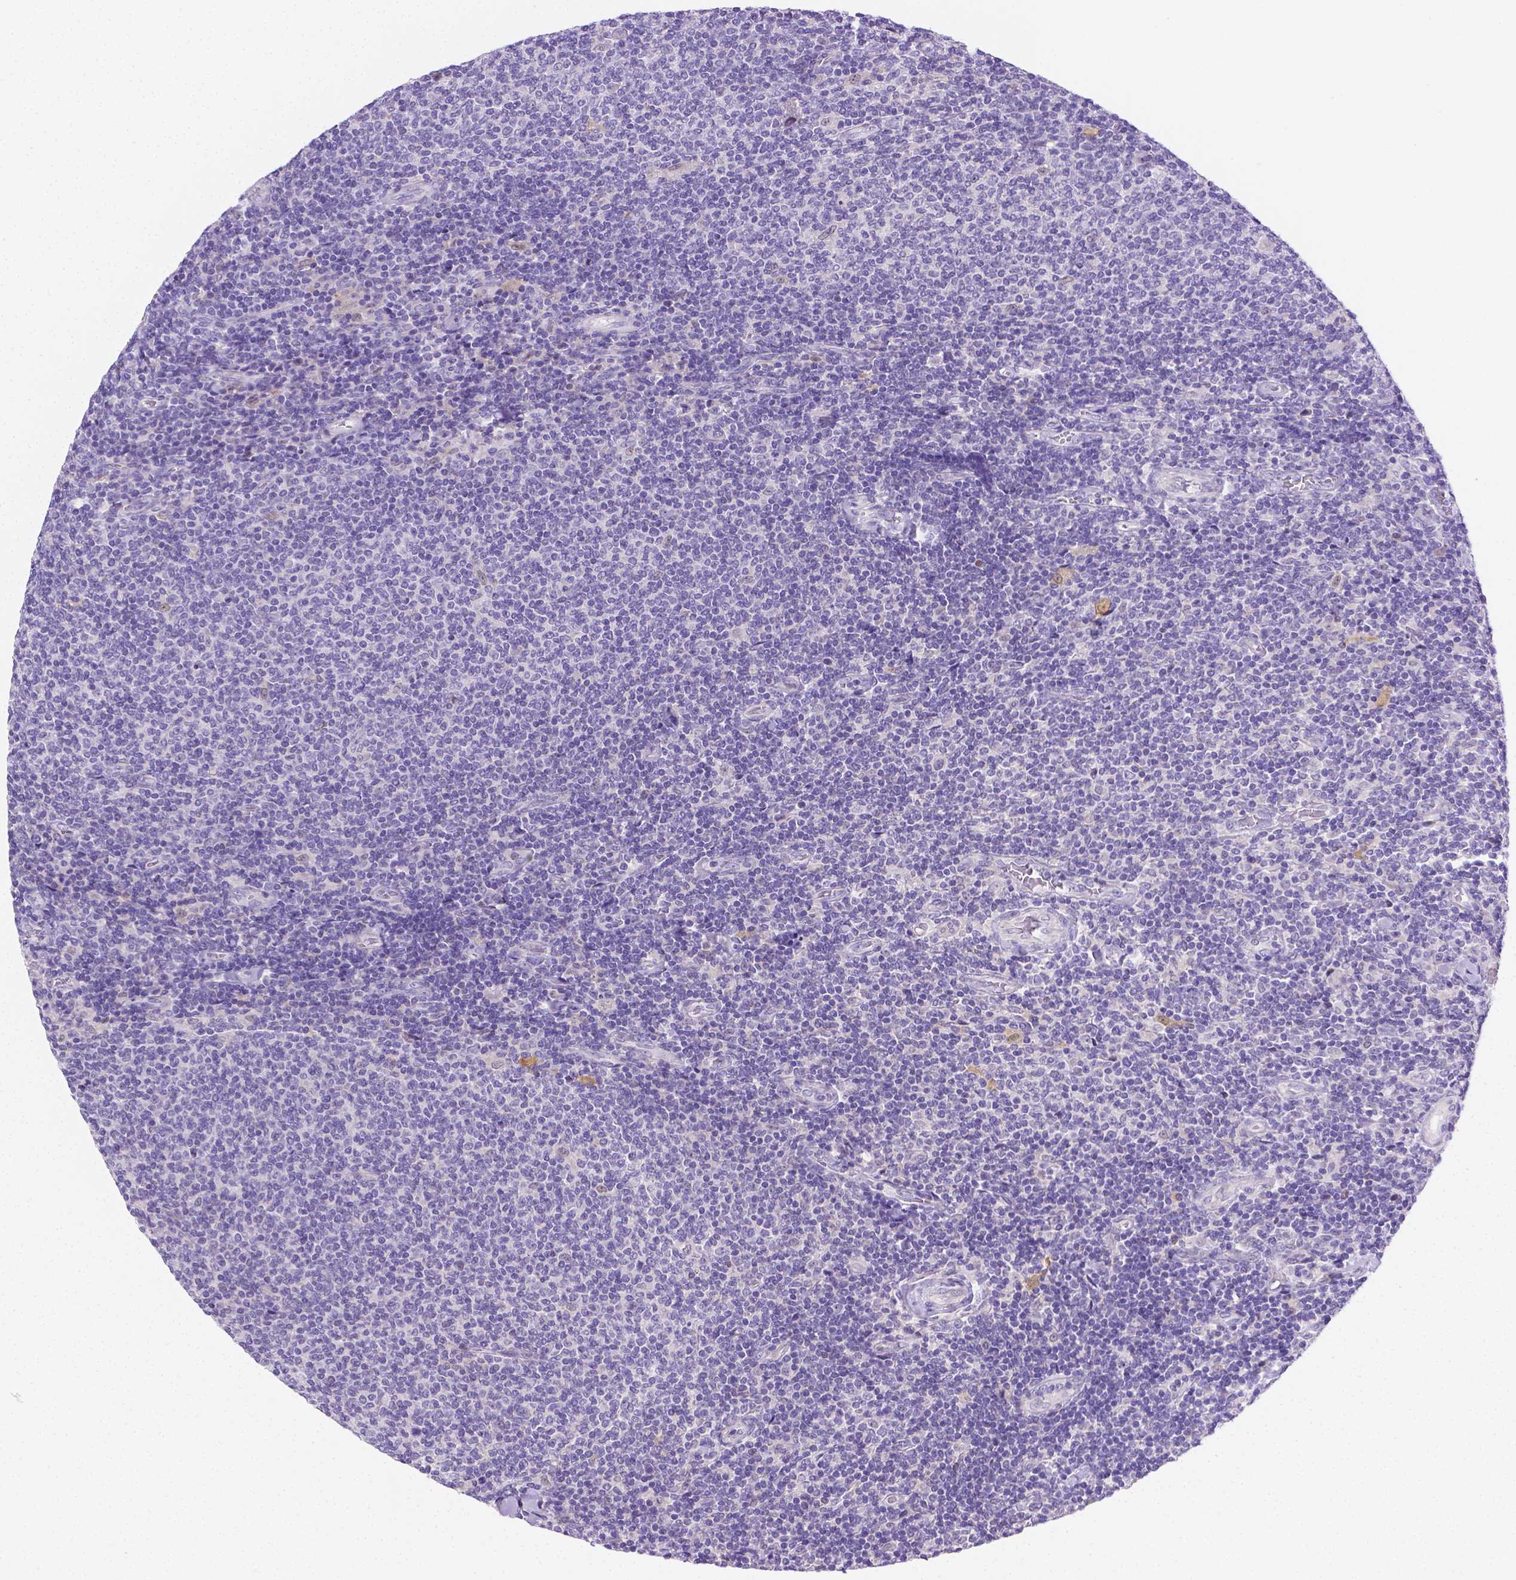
{"staining": {"intensity": "negative", "quantity": "none", "location": "none"}, "tissue": "lymphoma", "cell_type": "Tumor cells", "image_type": "cancer", "snomed": [{"axis": "morphology", "description": "Malignant lymphoma, non-Hodgkin's type, Low grade"}, {"axis": "topography", "description": "Lymph node"}], "caption": "High power microscopy image of an IHC photomicrograph of low-grade malignant lymphoma, non-Hodgkin's type, revealing no significant positivity in tumor cells.", "gene": "NXPH2", "patient": {"sex": "male", "age": 52}}